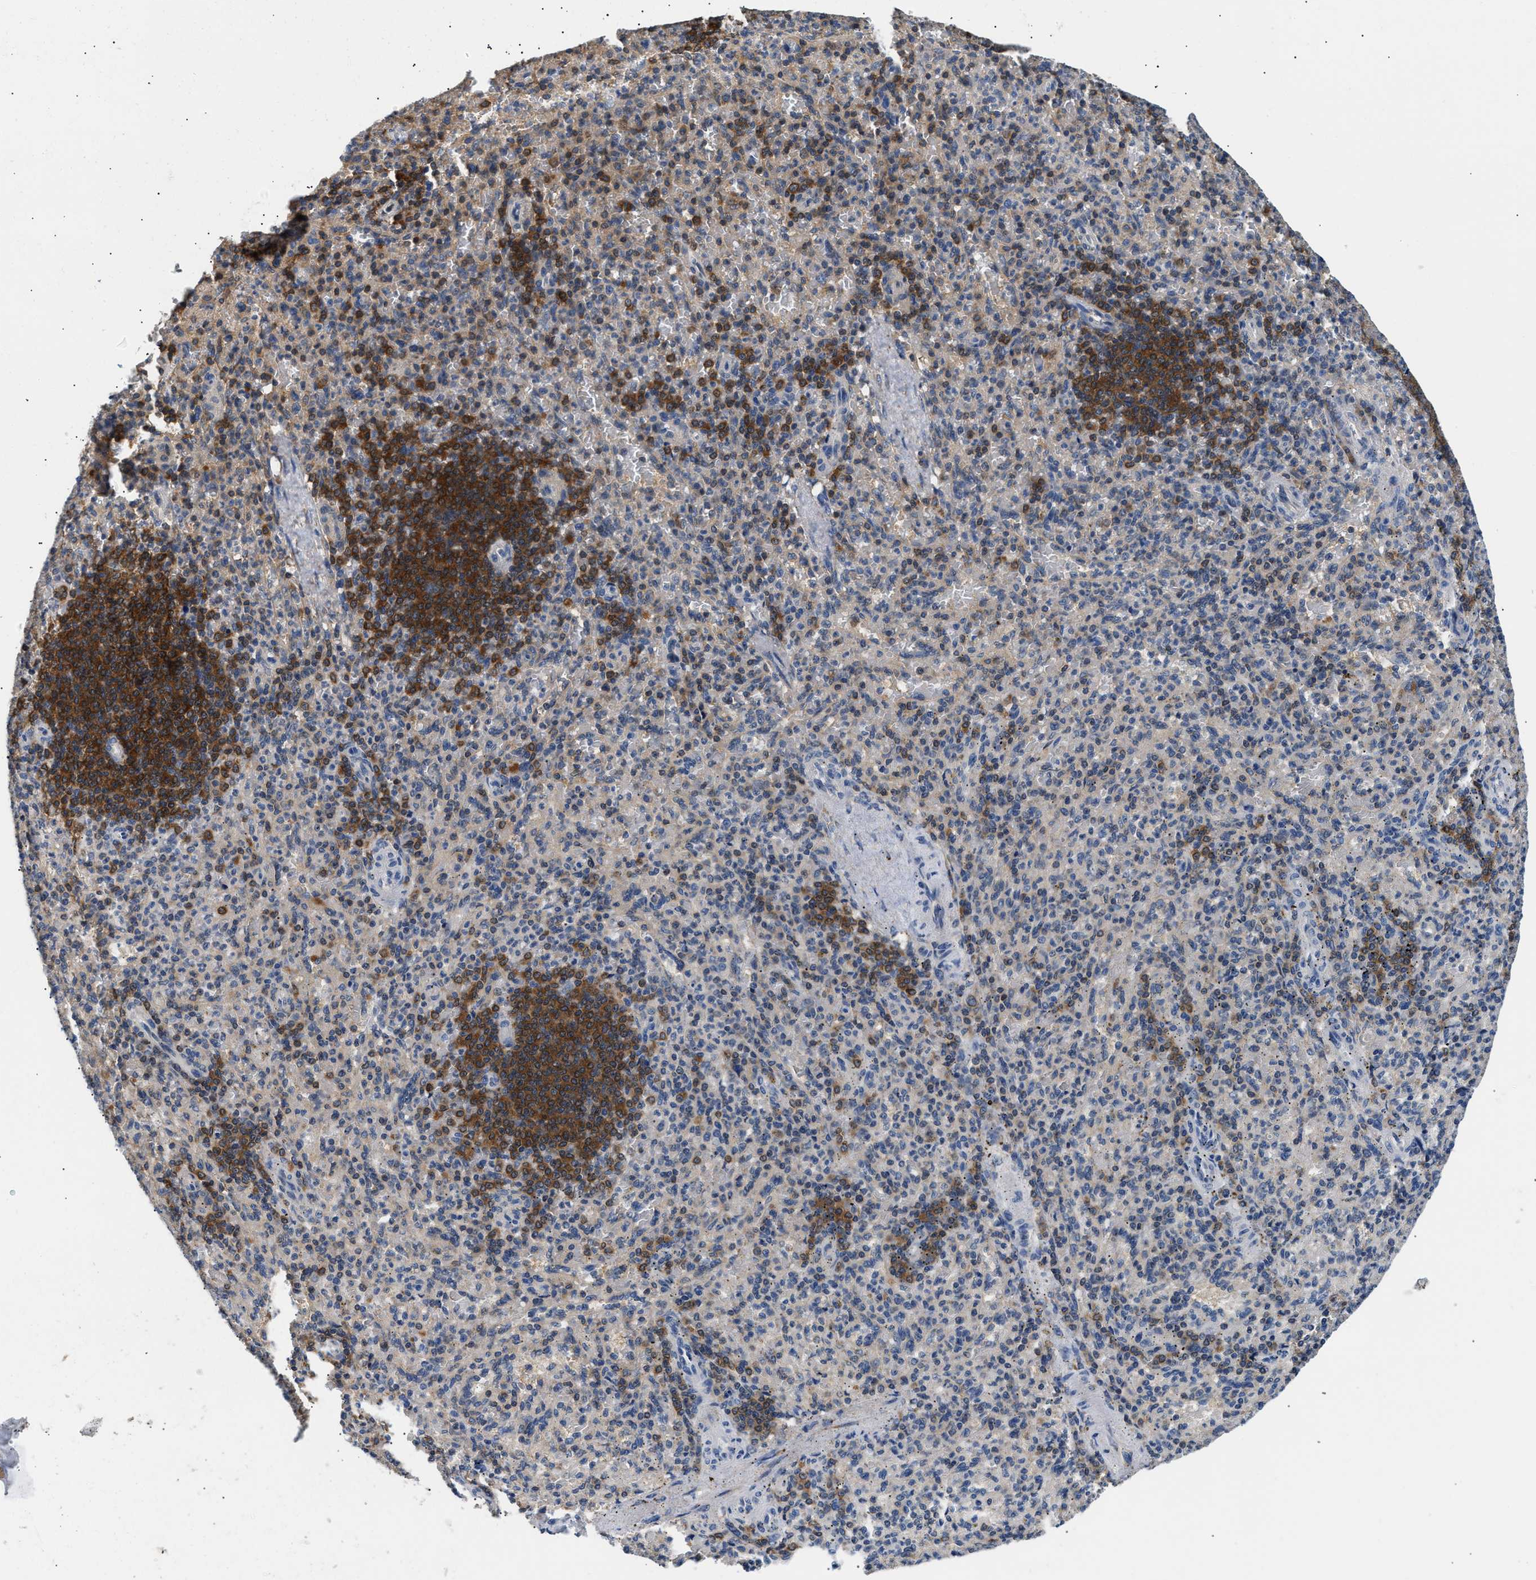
{"staining": {"intensity": "moderate", "quantity": "<25%", "location": "cytoplasmic/membranous"}, "tissue": "spleen", "cell_type": "Cells in red pulp", "image_type": "normal", "snomed": [{"axis": "morphology", "description": "Normal tissue, NOS"}, {"axis": "topography", "description": "Spleen"}], "caption": "DAB immunohistochemical staining of benign human spleen exhibits moderate cytoplasmic/membranous protein positivity in approximately <25% of cells in red pulp.", "gene": "CCM2", "patient": {"sex": "female", "age": 74}}